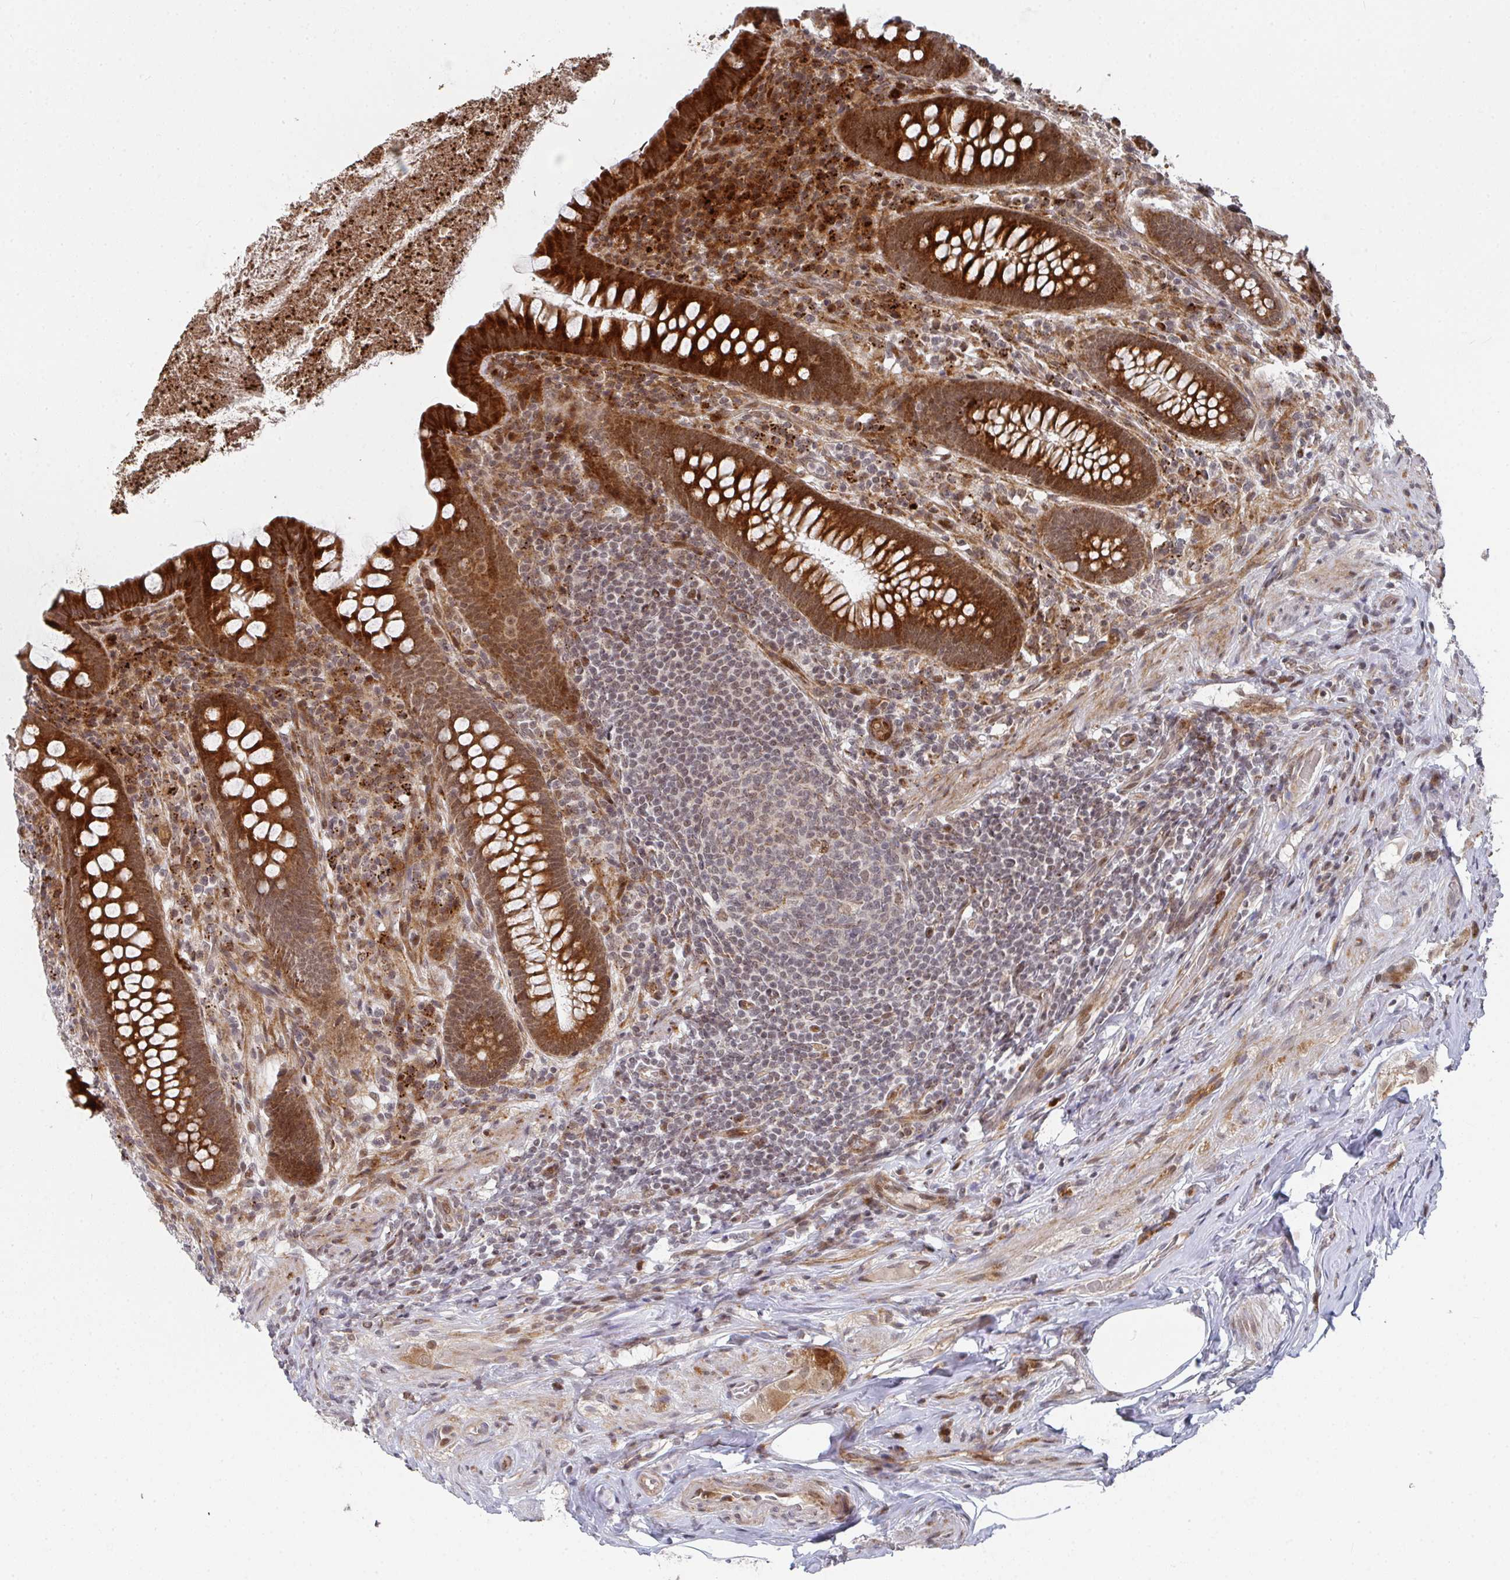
{"staining": {"intensity": "strong", "quantity": ">75%", "location": "cytoplasmic/membranous,nuclear"}, "tissue": "appendix", "cell_type": "Glandular cells", "image_type": "normal", "snomed": [{"axis": "morphology", "description": "Normal tissue, NOS"}, {"axis": "topography", "description": "Appendix"}], "caption": "A brown stain highlights strong cytoplasmic/membranous,nuclear expression of a protein in glandular cells of unremarkable appendix. (DAB (3,3'-diaminobenzidine) IHC, brown staining for protein, blue staining for nuclei).", "gene": "RBBP5", "patient": {"sex": "male", "age": 71}}